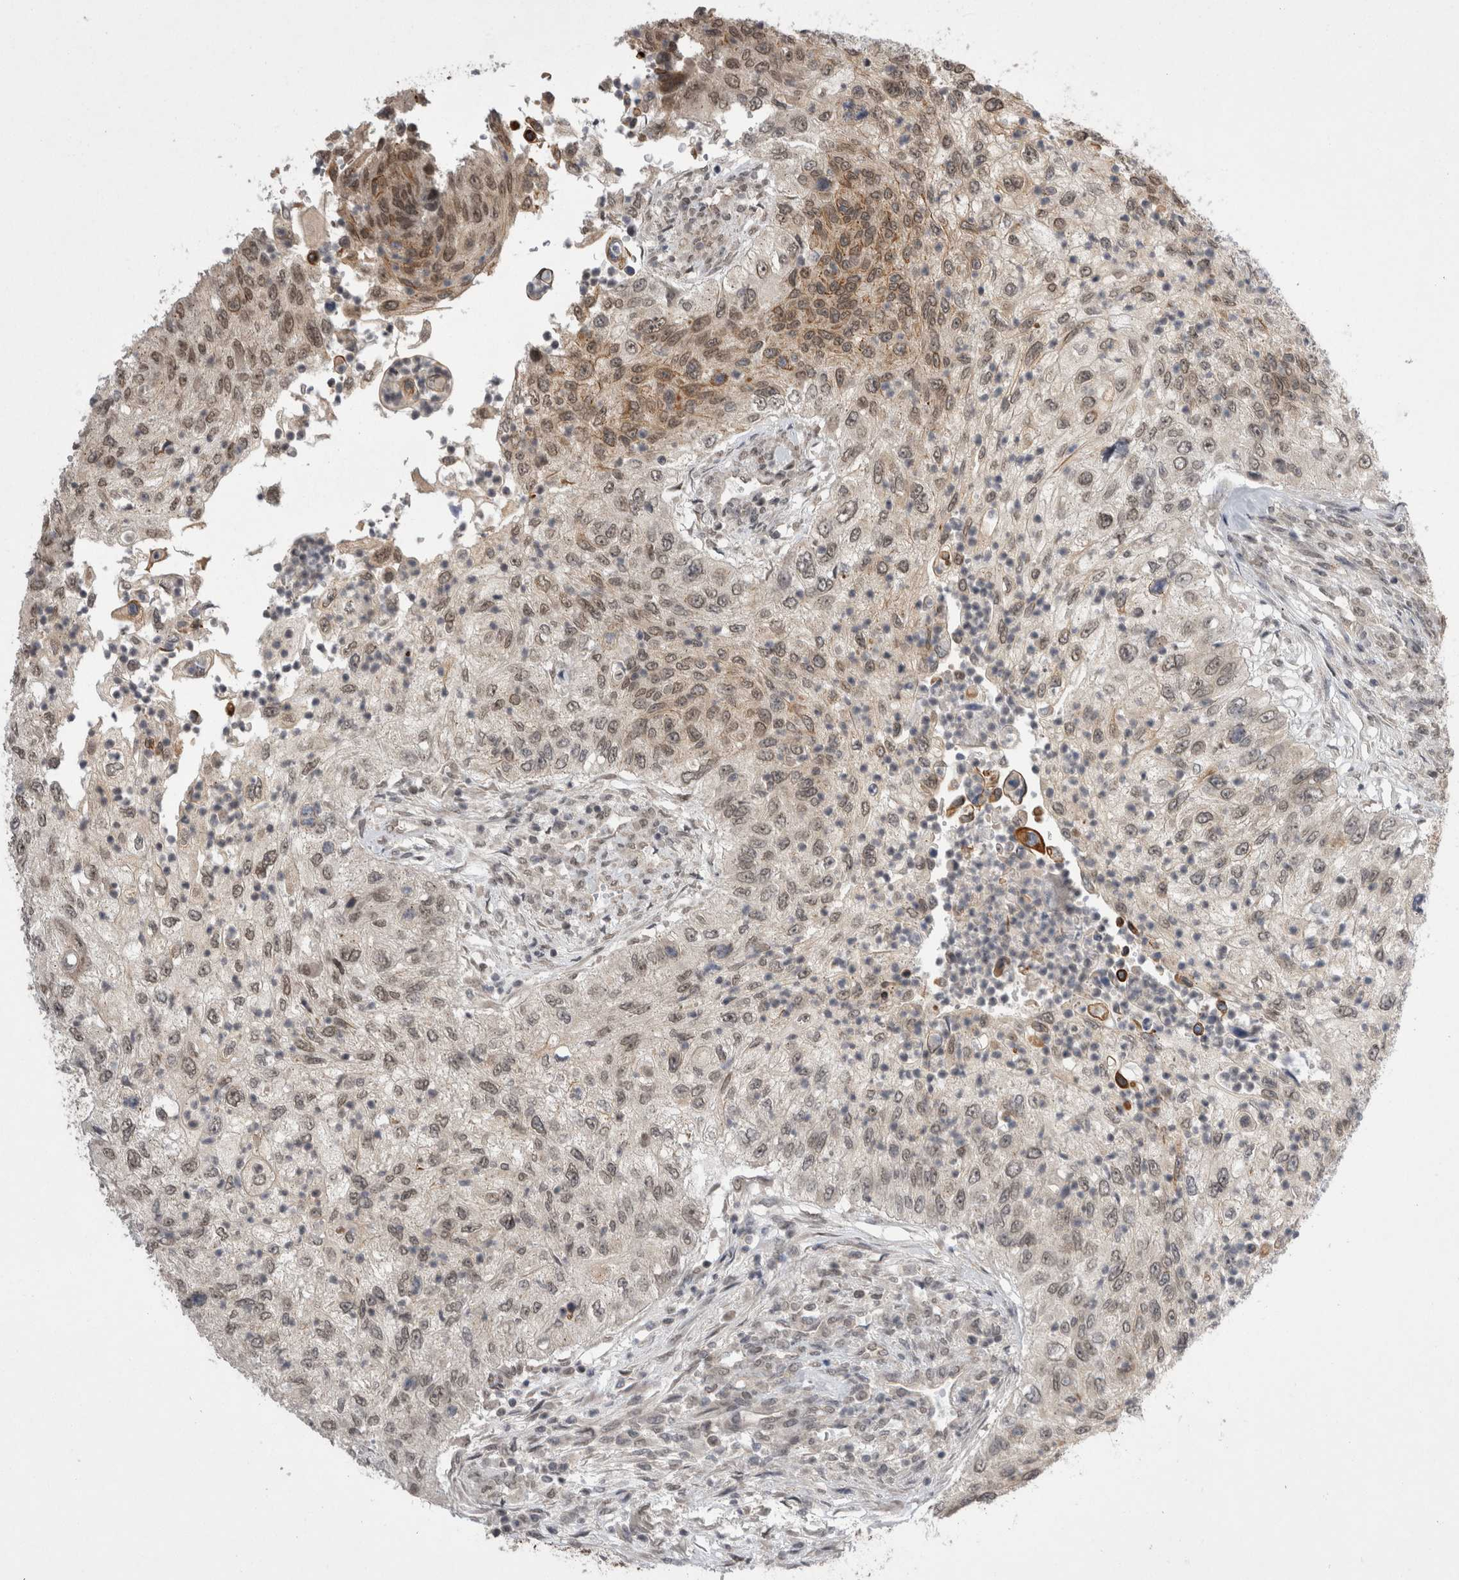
{"staining": {"intensity": "weak", "quantity": ">75%", "location": "cytoplasmic/membranous,nuclear"}, "tissue": "urothelial cancer", "cell_type": "Tumor cells", "image_type": "cancer", "snomed": [{"axis": "morphology", "description": "Urothelial carcinoma, High grade"}, {"axis": "topography", "description": "Urinary bladder"}], "caption": "Human urothelial cancer stained with a brown dye reveals weak cytoplasmic/membranous and nuclear positive positivity in about >75% of tumor cells.", "gene": "ZNF341", "patient": {"sex": "female", "age": 60}}